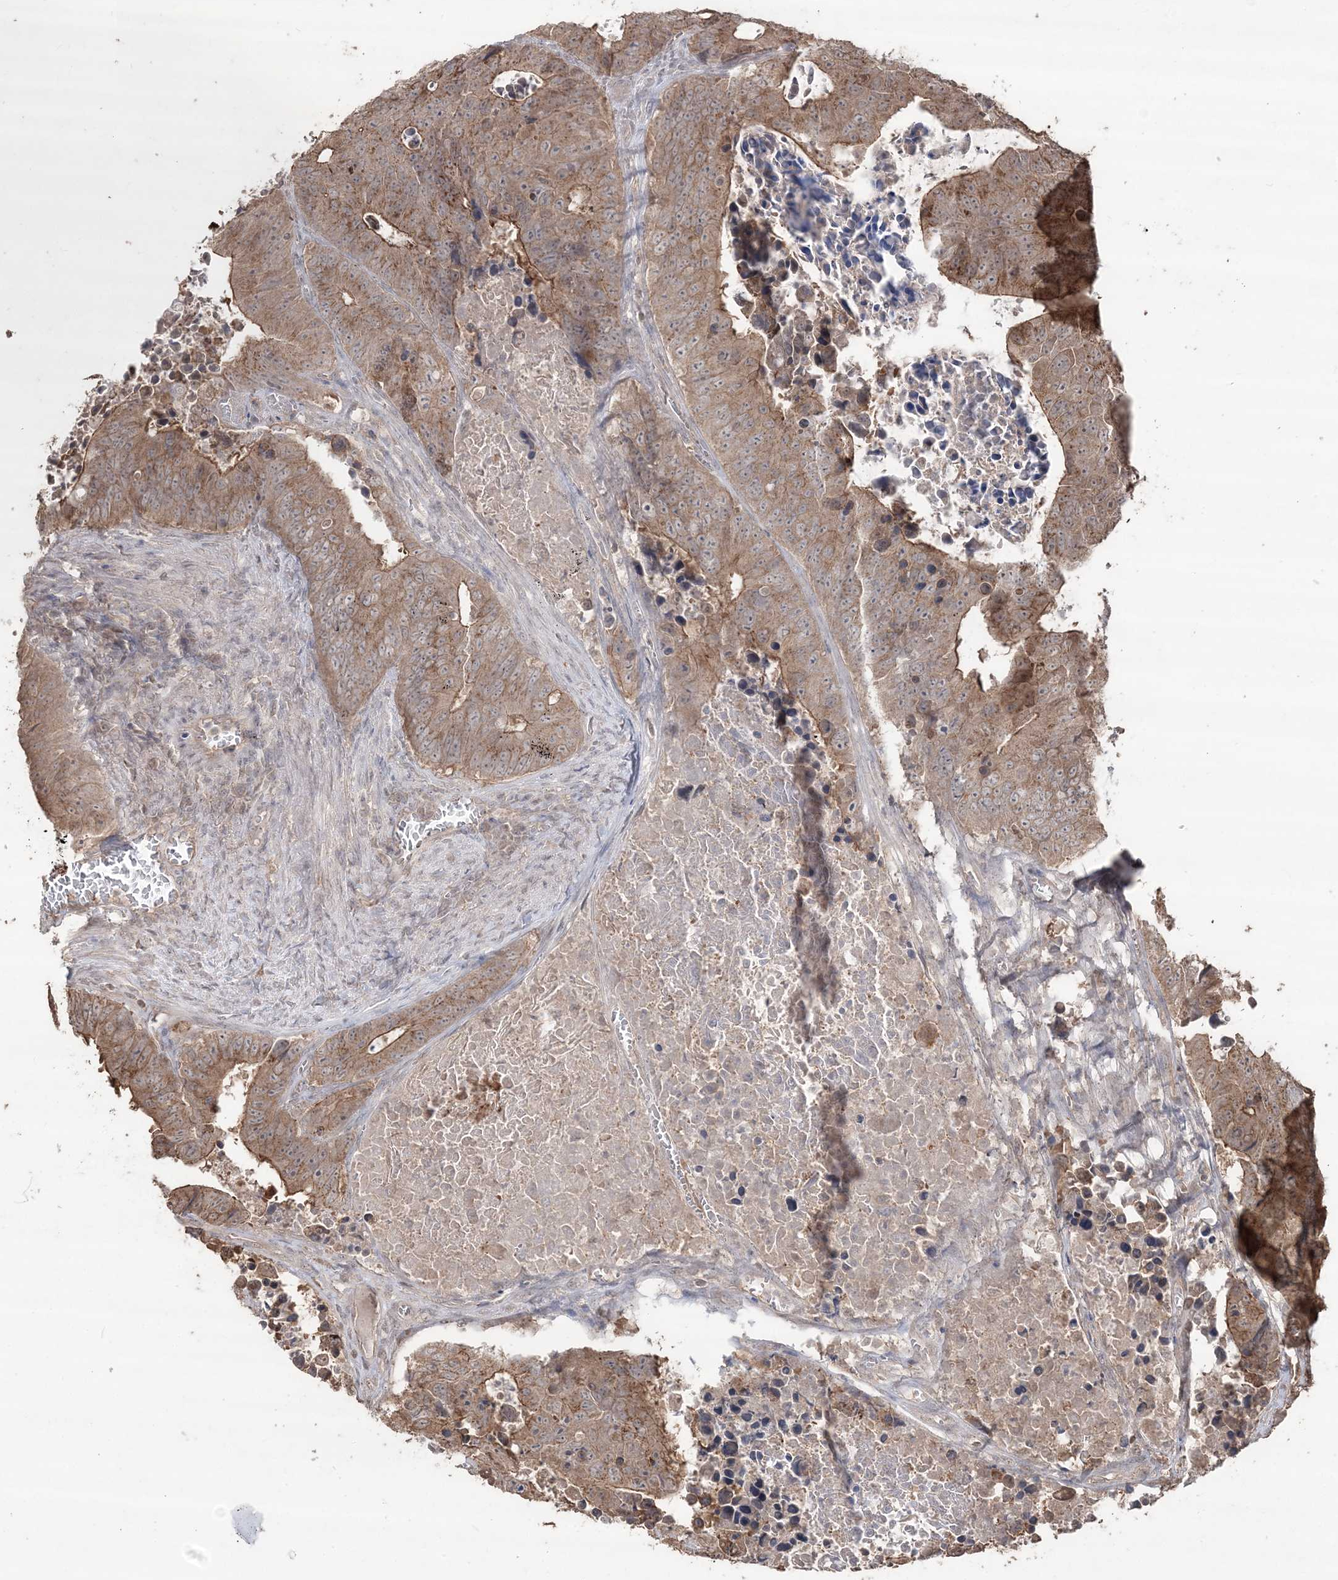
{"staining": {"intensity": "moderate", "quantity": ">75%", "location": "cytoplasmic/membranous"}, "tissue": "colorectal cancer", "cell_type": "Tumor cells", "image_type": "cancer", "snomed": [{"axis": "morphology", "description": "Adenocarcinoma, NOS"}, {"axis": "topography", "description": "Colon"}], "caption": "Tumor cells demonstrate medium levels of moderate cytoplasmic/membranous expression in approximately >75% of cells in colorectal adenocarcinoma. The protein of interest is shown in brown color, while the nuclei are stained blue.", "gene": "EHHADH", "patient": {"sex": "male", "age": 87}}